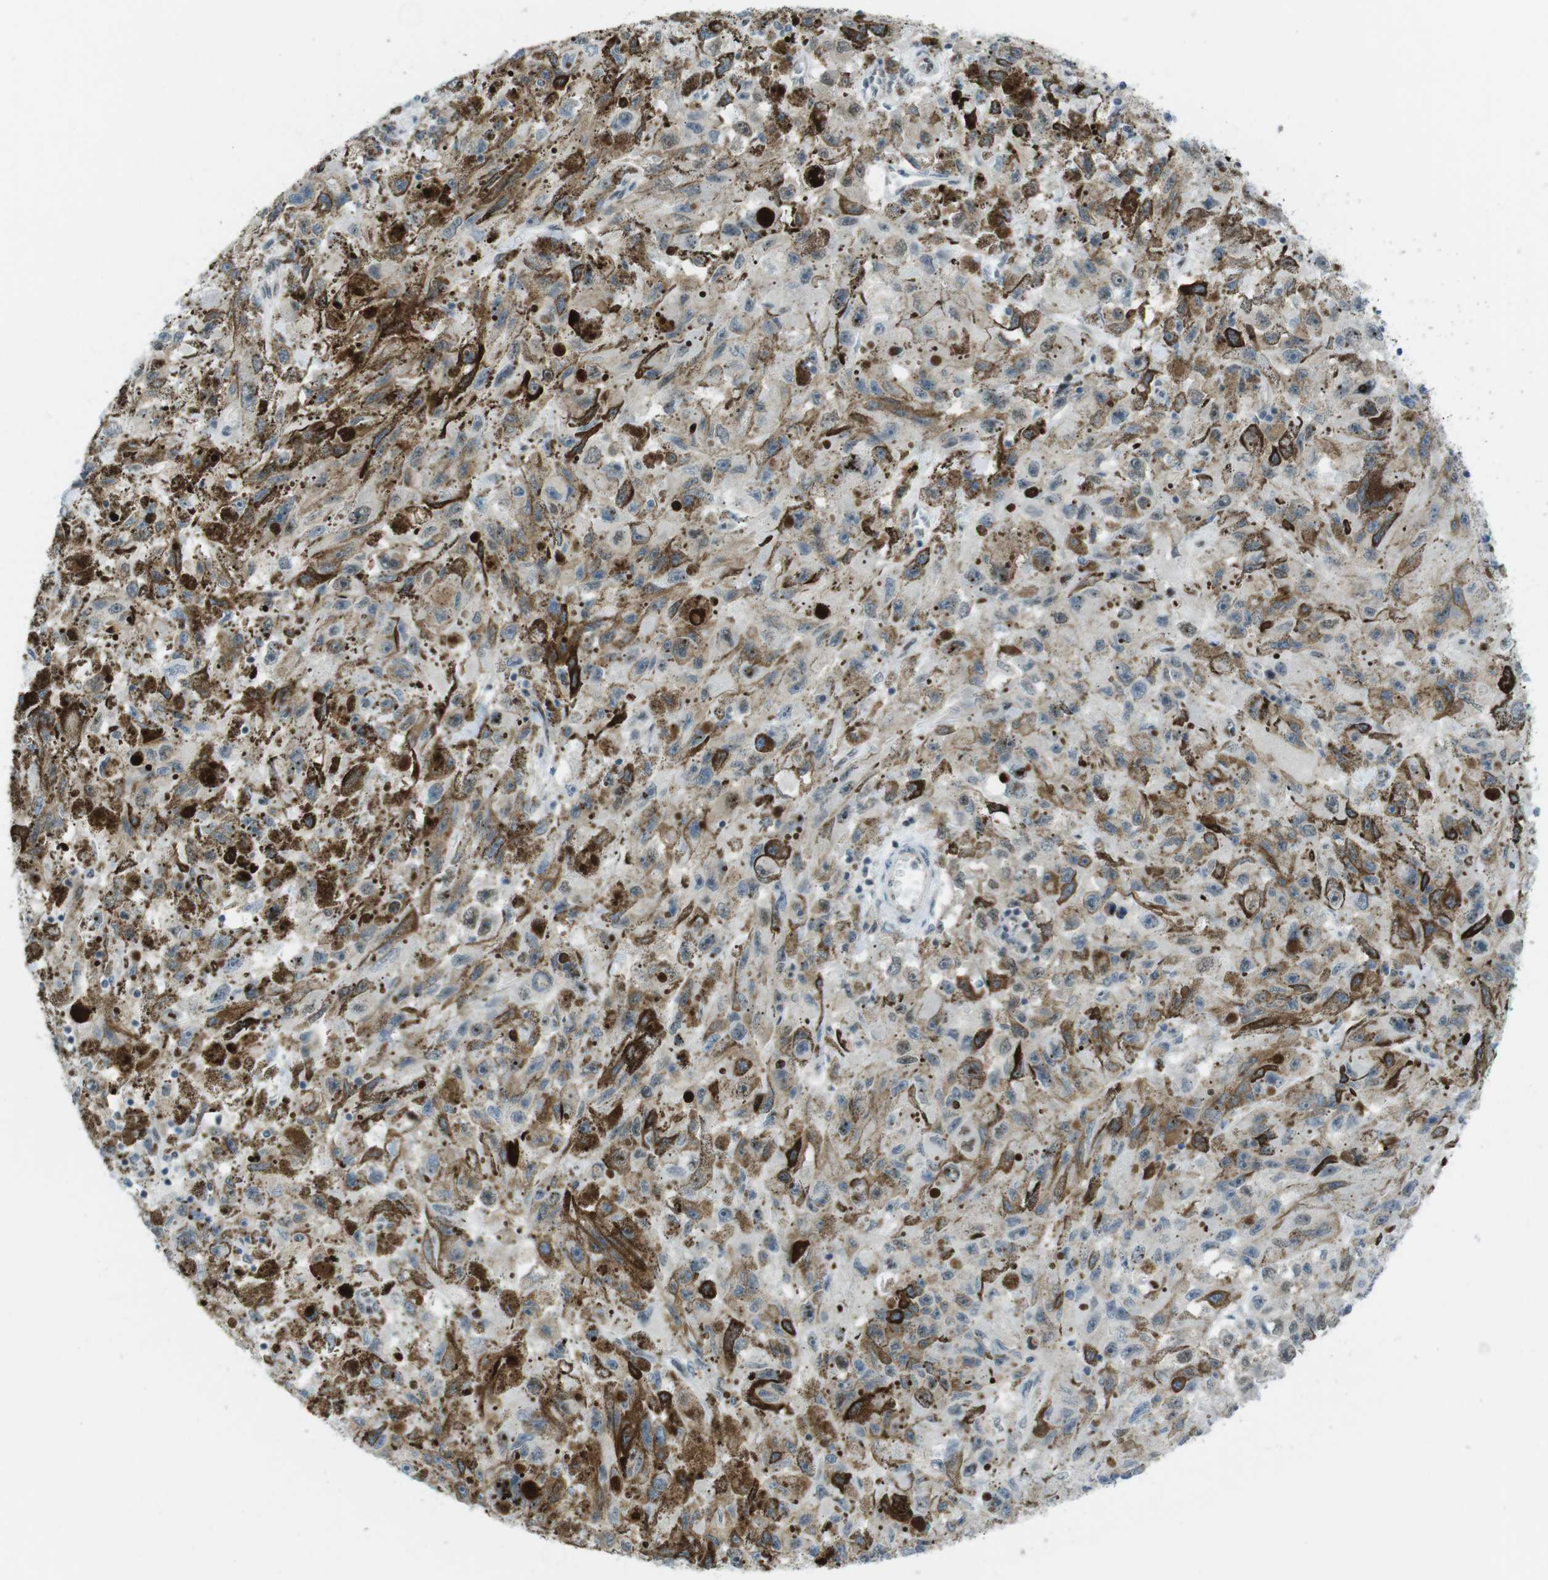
{"staining": {"intensity": "weak", "quantity": "<25%", "location": "cytoplasmic/membranous,nuclear"}, "tissue": "melanoma", "cell_type": "Tumor cells", "image_type": "cancer", "snomed": [{"axis": "morphology", "description": "Malignant melanoma, NOS"}, {"axis": "topography", "description": "Skin"}], "caption": "A photomicrograph of human melanoma is negative for staining in tumor cells.", "gene": "UBB", "patient": {"sex": "female", "age": 104}}